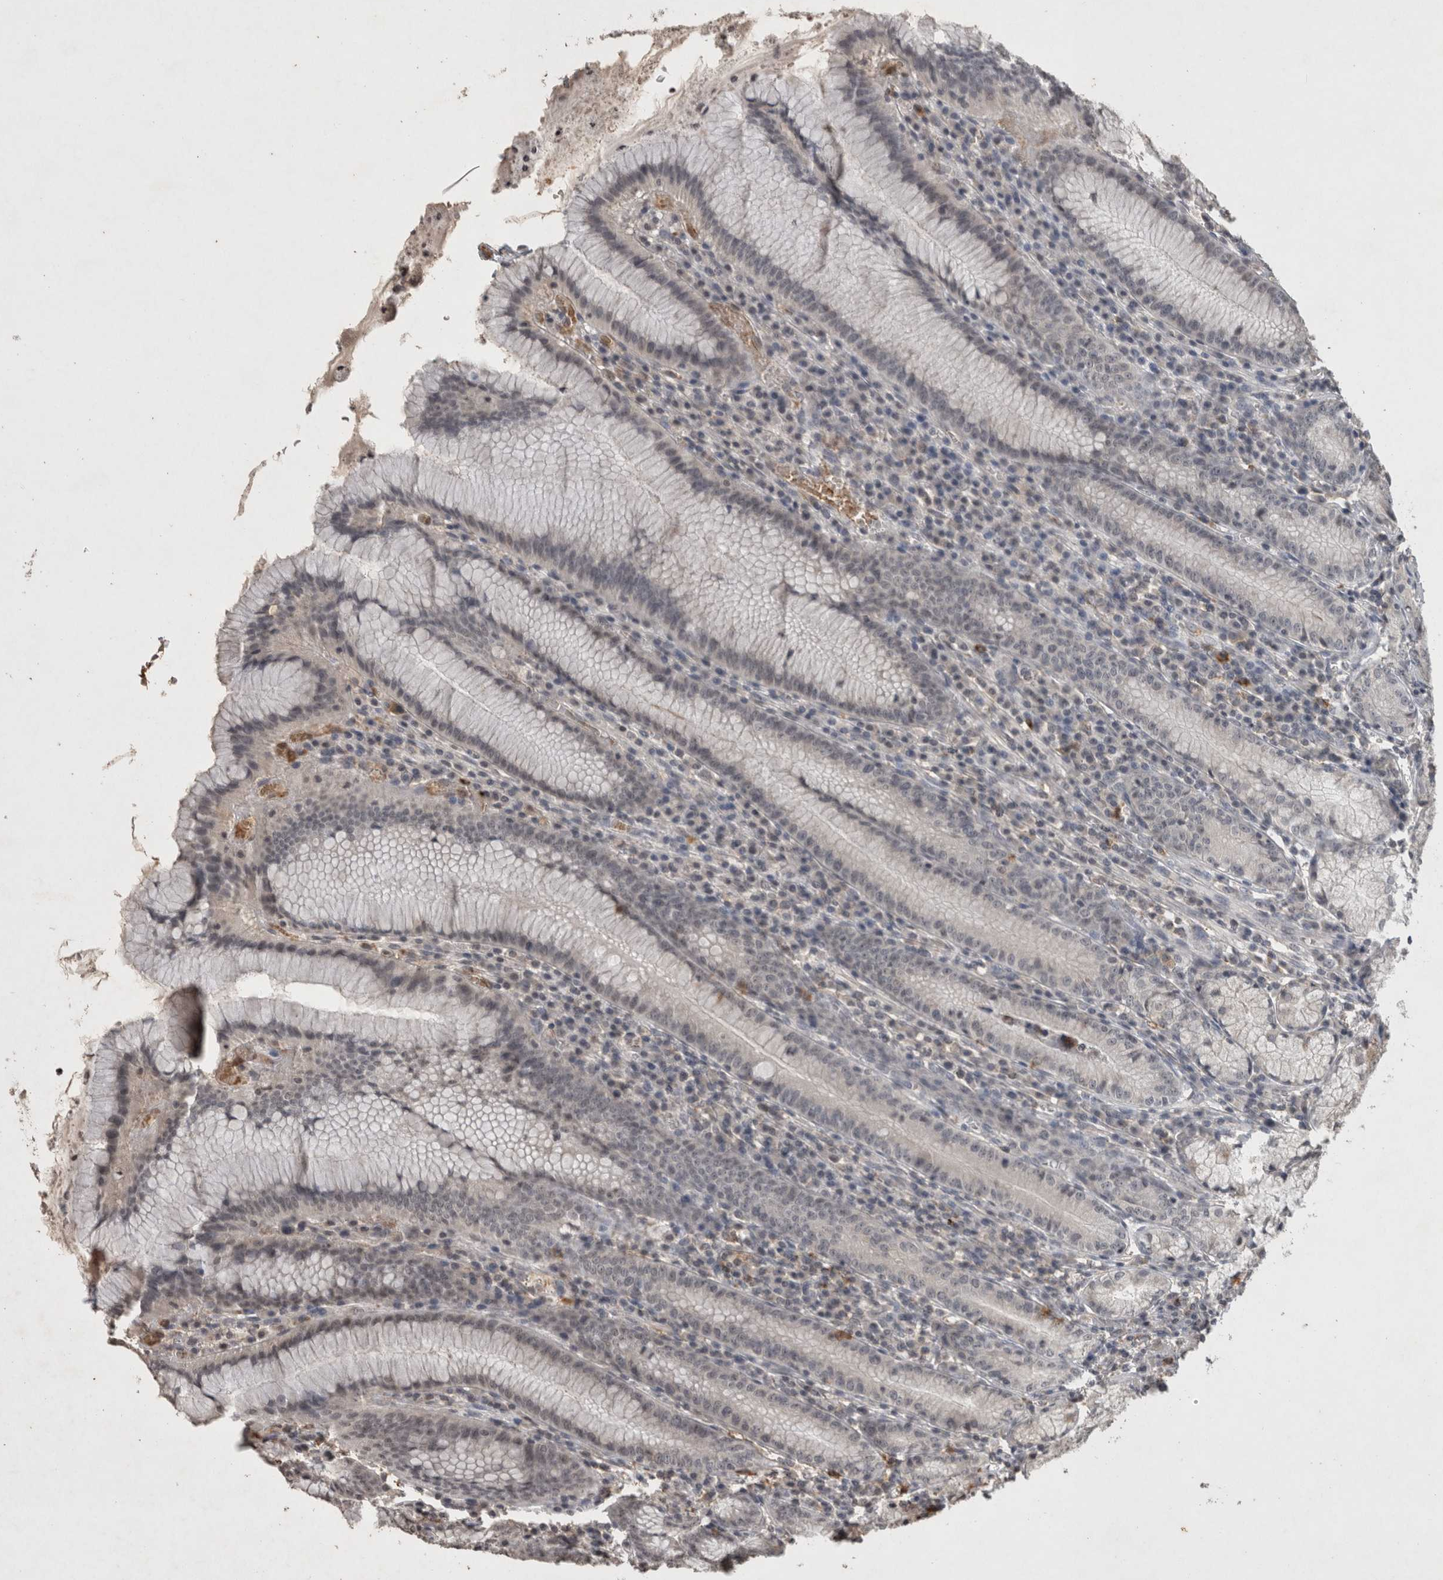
{"staining": {"intensity": "weak", "quantity": "<25%", "location": "cytoplasmic/membranous"}, "tissue": "stomach", "cell_type": "Glandular cells", "image_type": "normal", "snomed": [{"axis": "morphology", "description": "Normal tissue, NOS"}, {"axis": "topography", "description": "Stomach"}], "caption": "DAB immunohistochemical staining of normal human stomach shows no significant expression in glandular cells. (Brightfield microscopy of DAB IHC at high magnification).", "gene": "HRK", "patient": {"sex": "male", "age": 55}}